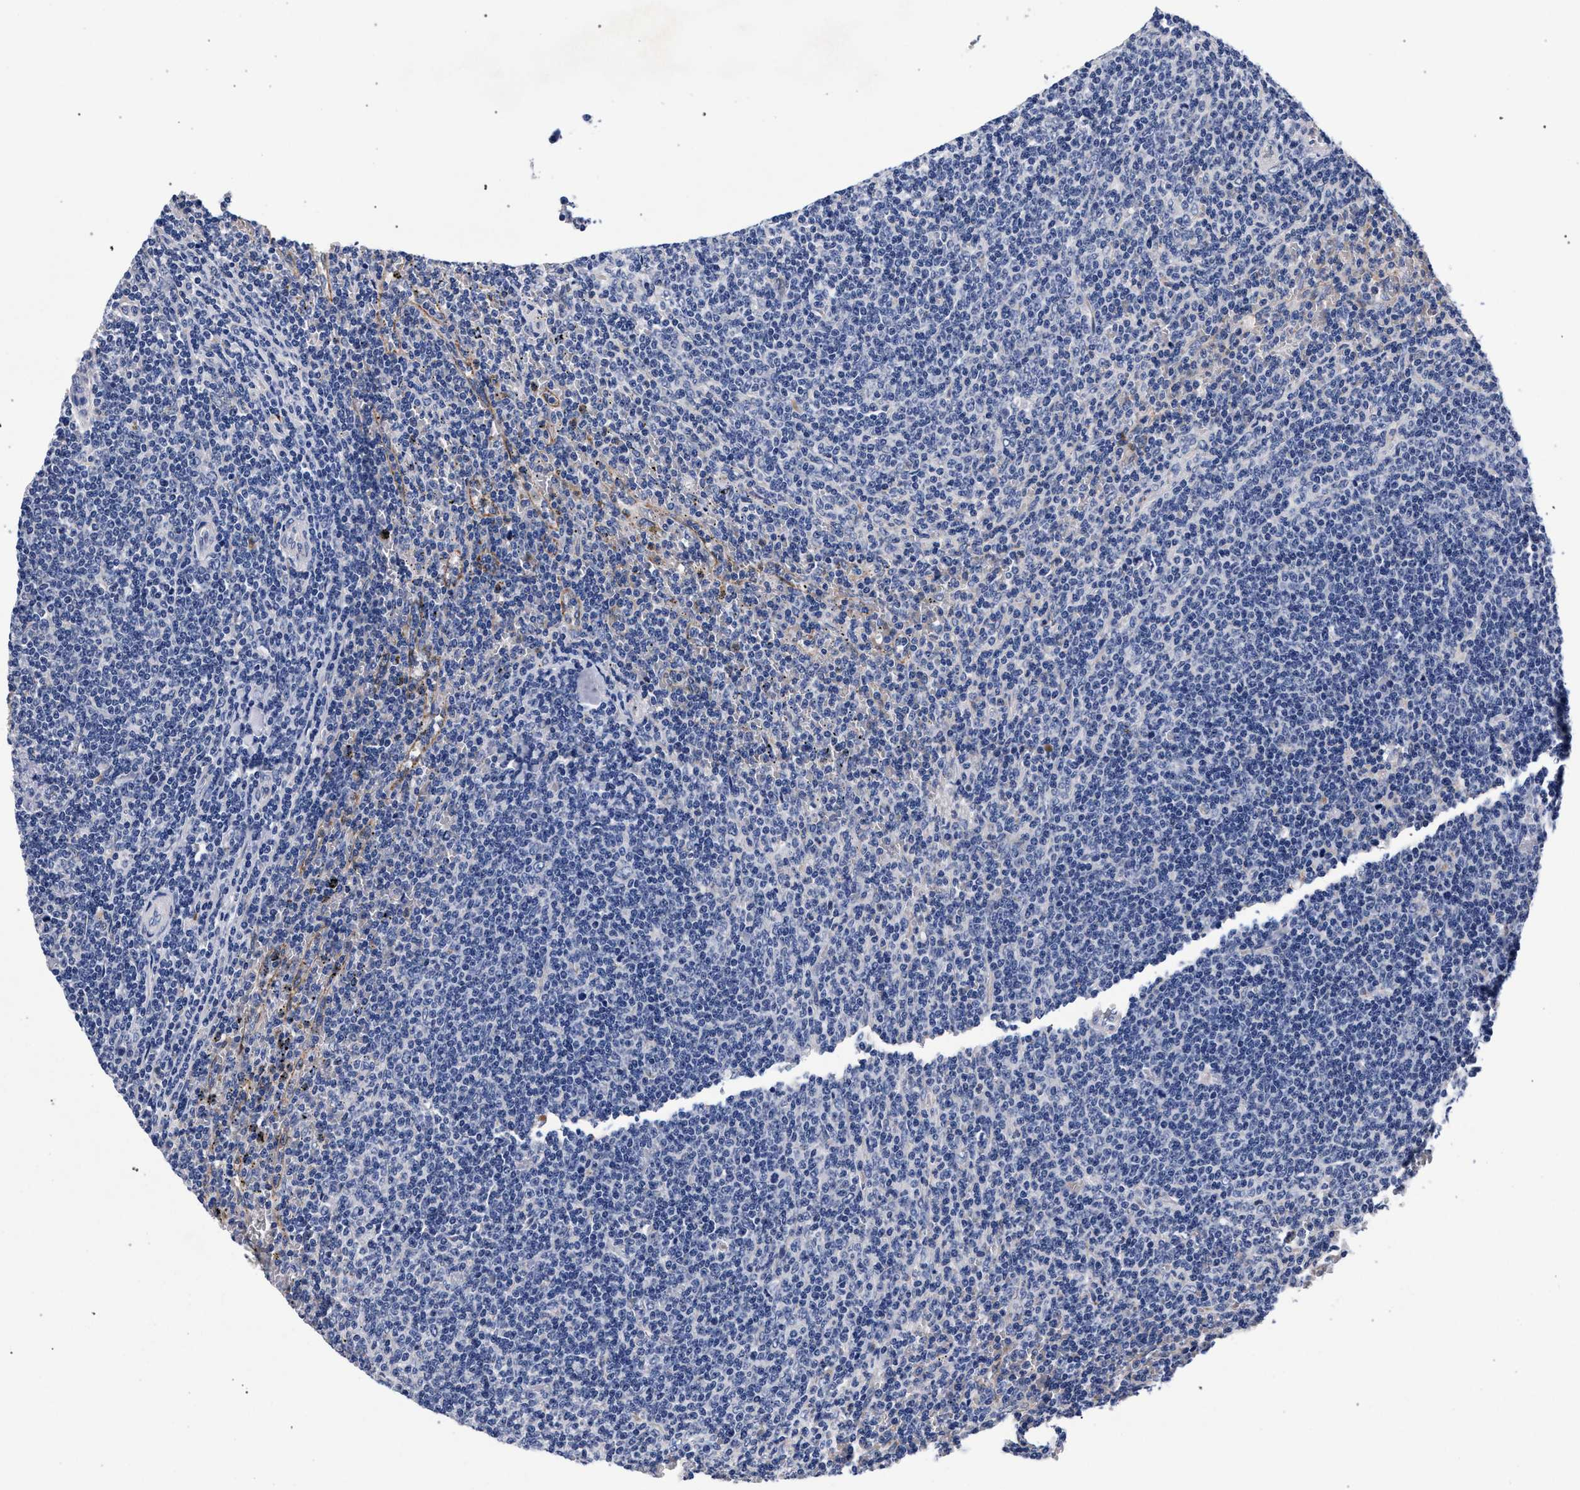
{"staining": {"intensity": "negative", "quantity": "none", "location": "none"}, "tissue": "lymphoma", "cell_type": "Tumor cells", "image_type": "cancer", "snomed": [{"axis": "morphology", "description": "Malignant lymphoma, non-Hodgkin's type, Low grade"}, {"axis": "topography", "description": "Spleen"}], "caption": "The micrograph exhibits no staining of tumor cells in lymphoma.", "gene": "ACOX1", "patient": {"sex": "female", "age": 50}}